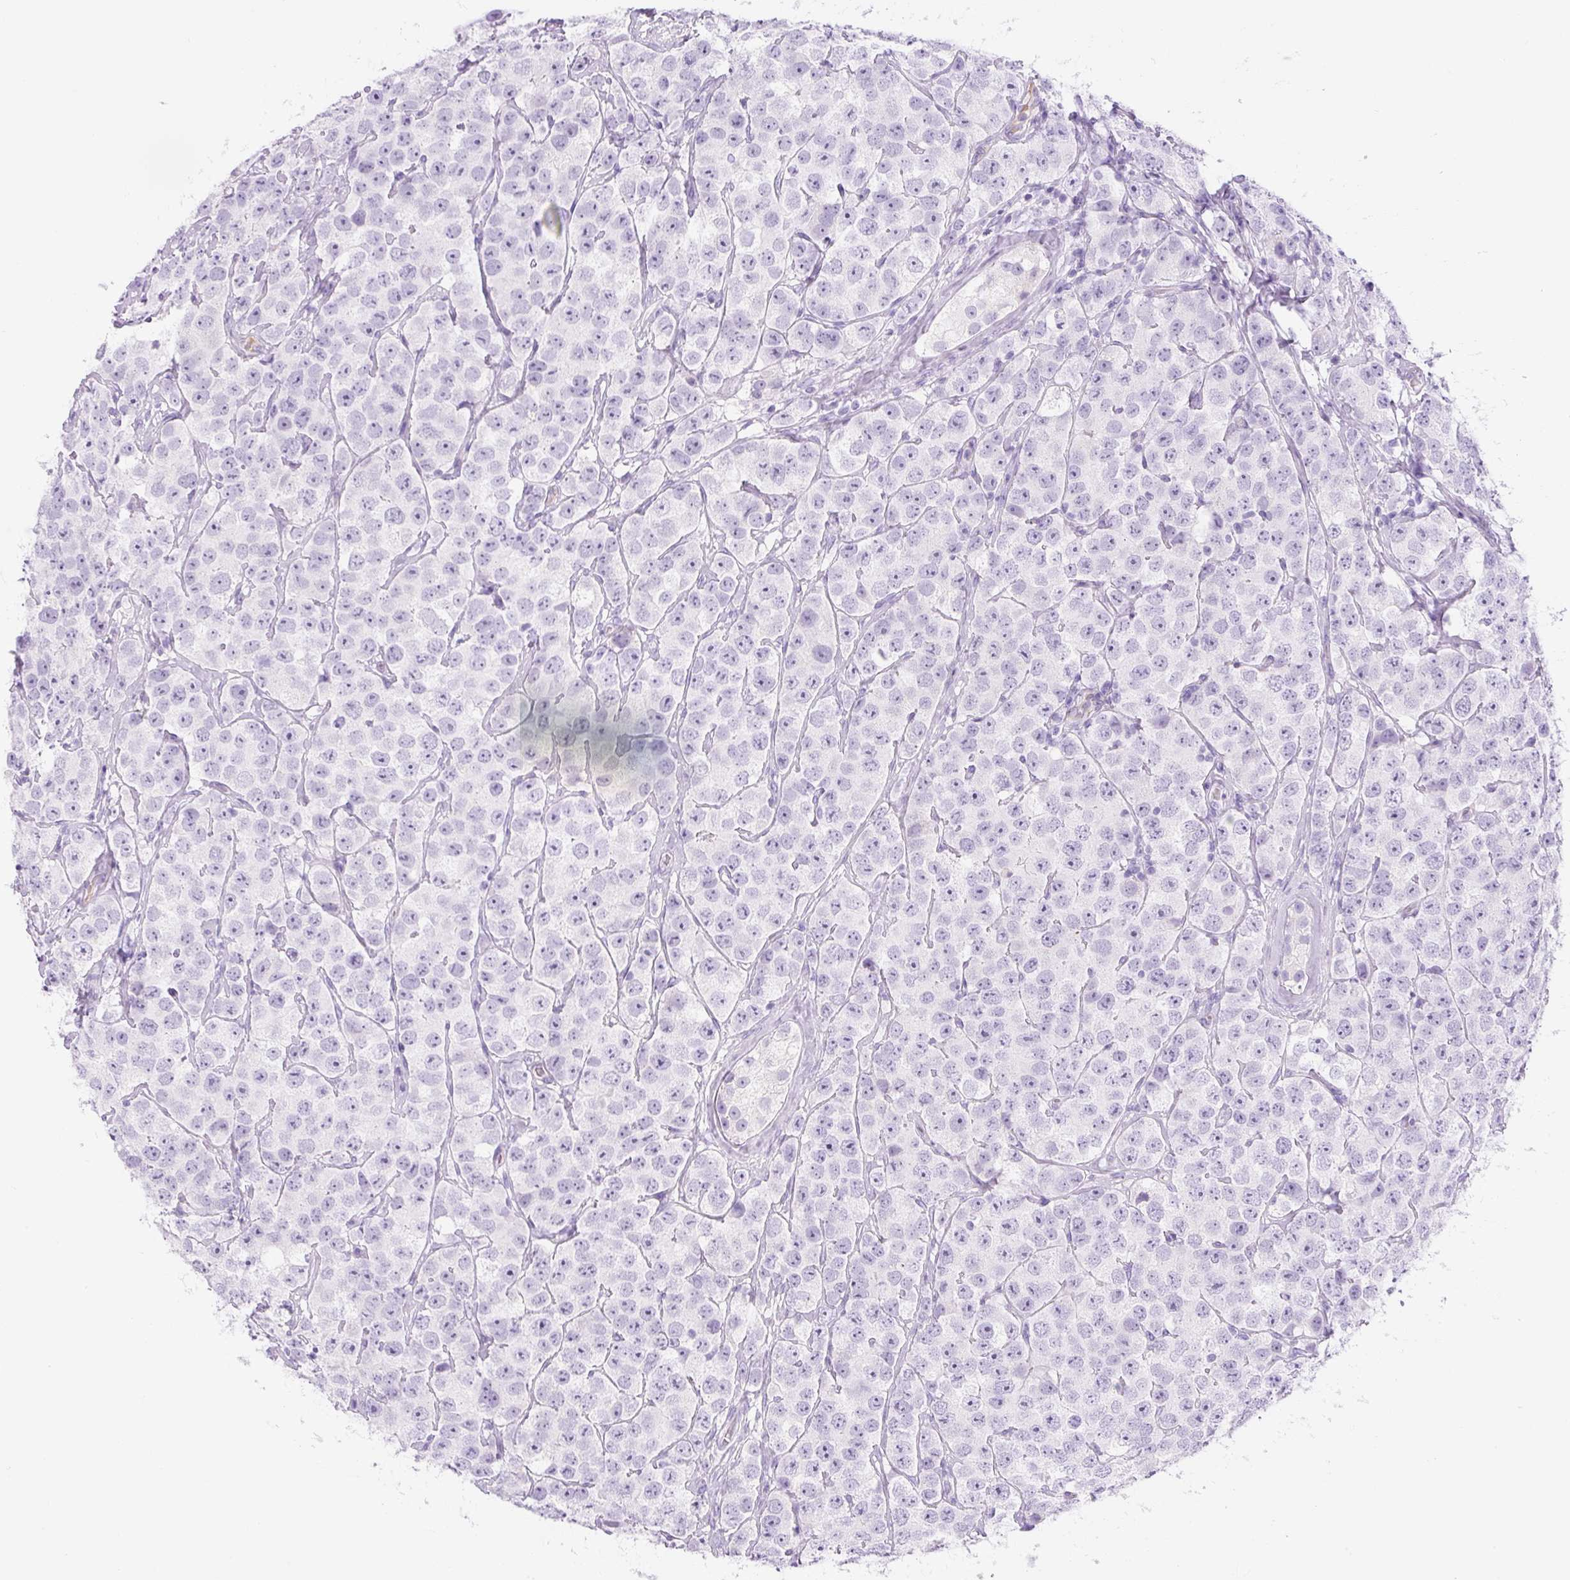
{"staining": {"intensity": "negative", "quantity": "none", "location": "none"}, "tissue": "testis cancer", "cell_type": "Tumor cells", "image_type": "cancer", "snomed": [{"axis": "morphology", "description": "Seminoma, NOS"}, {"axis": "topography", "description": "Testis"}], "caption": "Photomicrograph shows no significant protein expression in tumor cells of testis cancer (seminoma).", "gene": "RSPO4", "patient": {"sex": "male", "age": 28}}